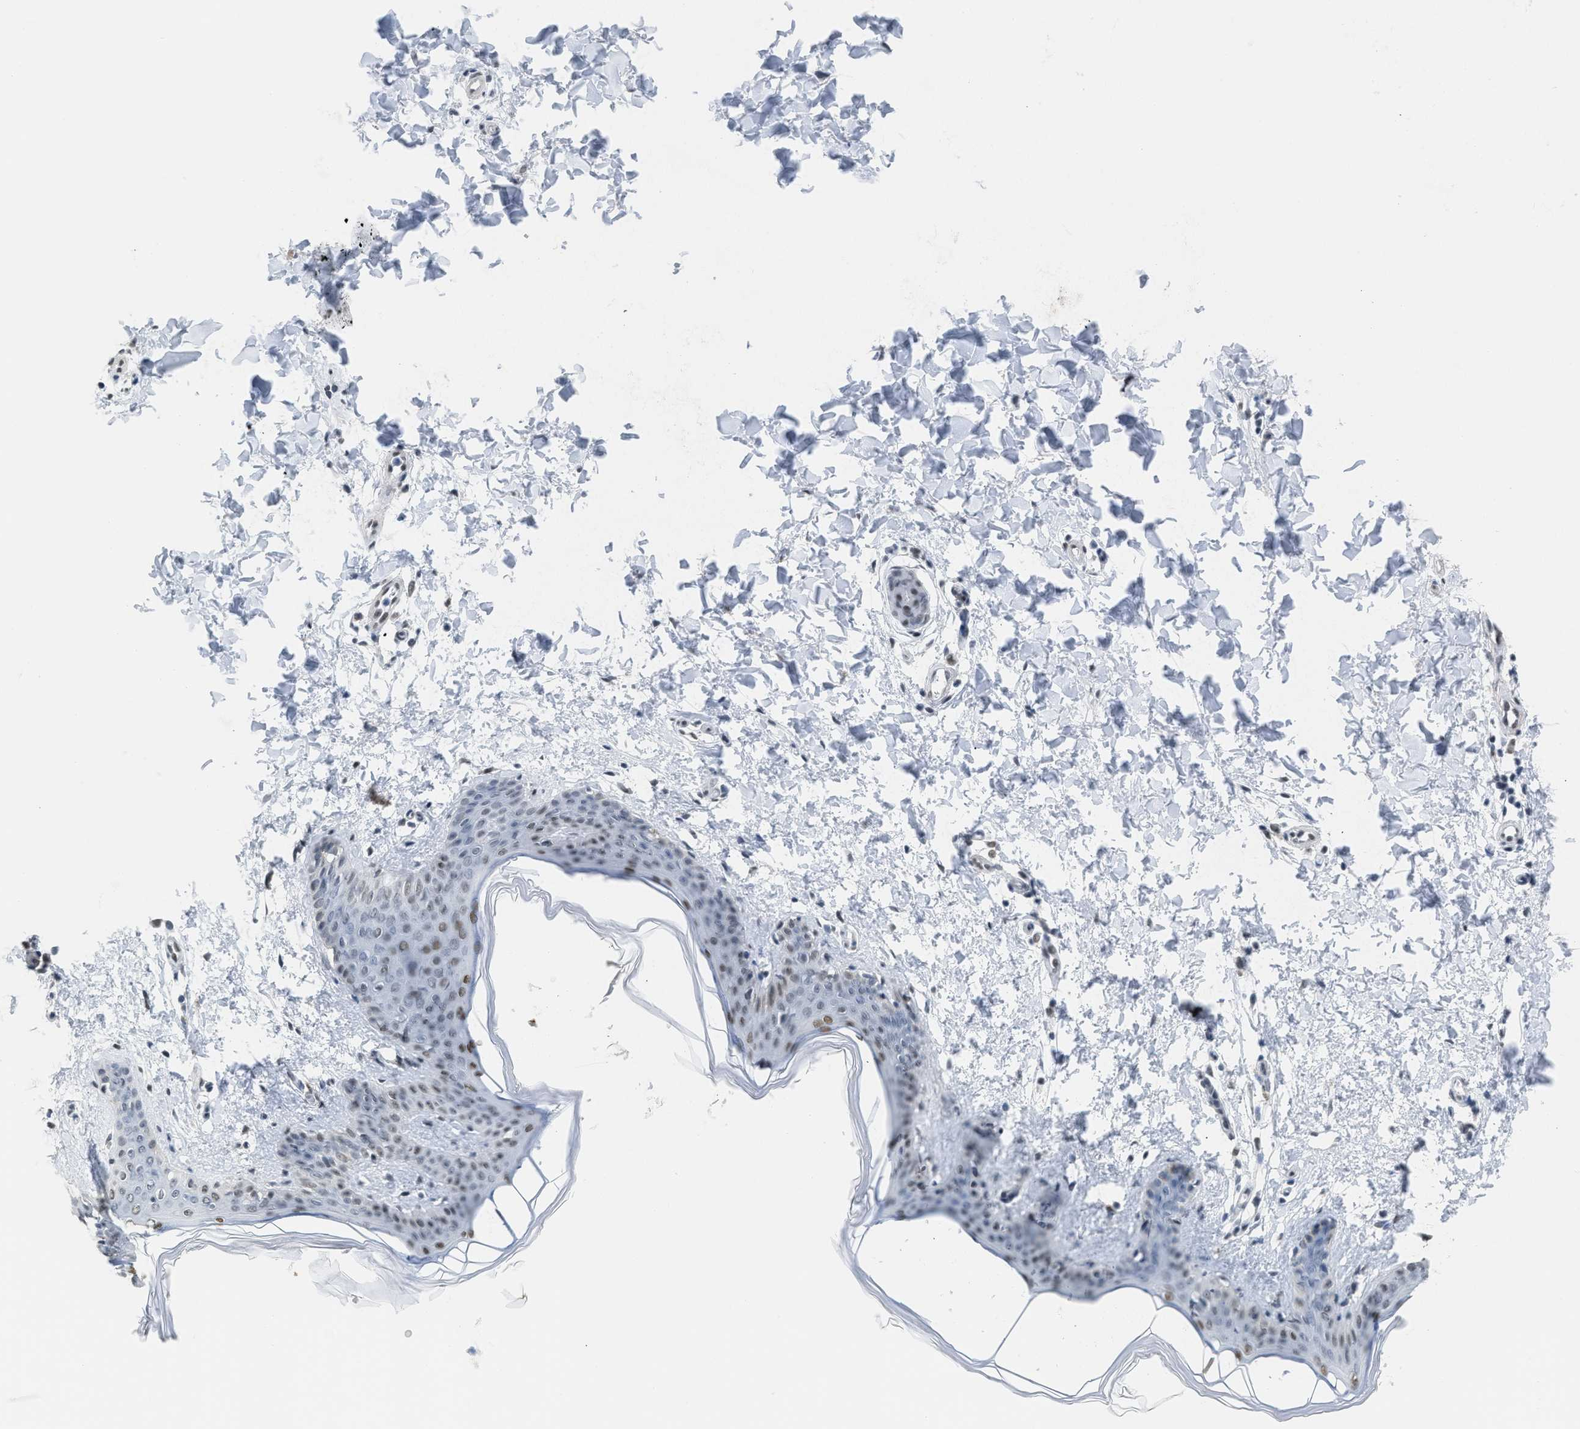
{"staining": {"intensity": "negative", "quantity": "none", "location": "none"}, "tissue": "skin", "cell_type": "Fibroblasts", "image_type": "normal", "snomed": [{"axis": "morphology", "description": "Normal tissue, NOS"}, {"axis": "topography", "description": "Skin"}], "caption": "IHC histopathology image of benign human skin stained for a protein (brown), which shows no positivity in fibroblasts.", "gene": "SCAF4", "patient": {"sex": "female", "age": 17}}